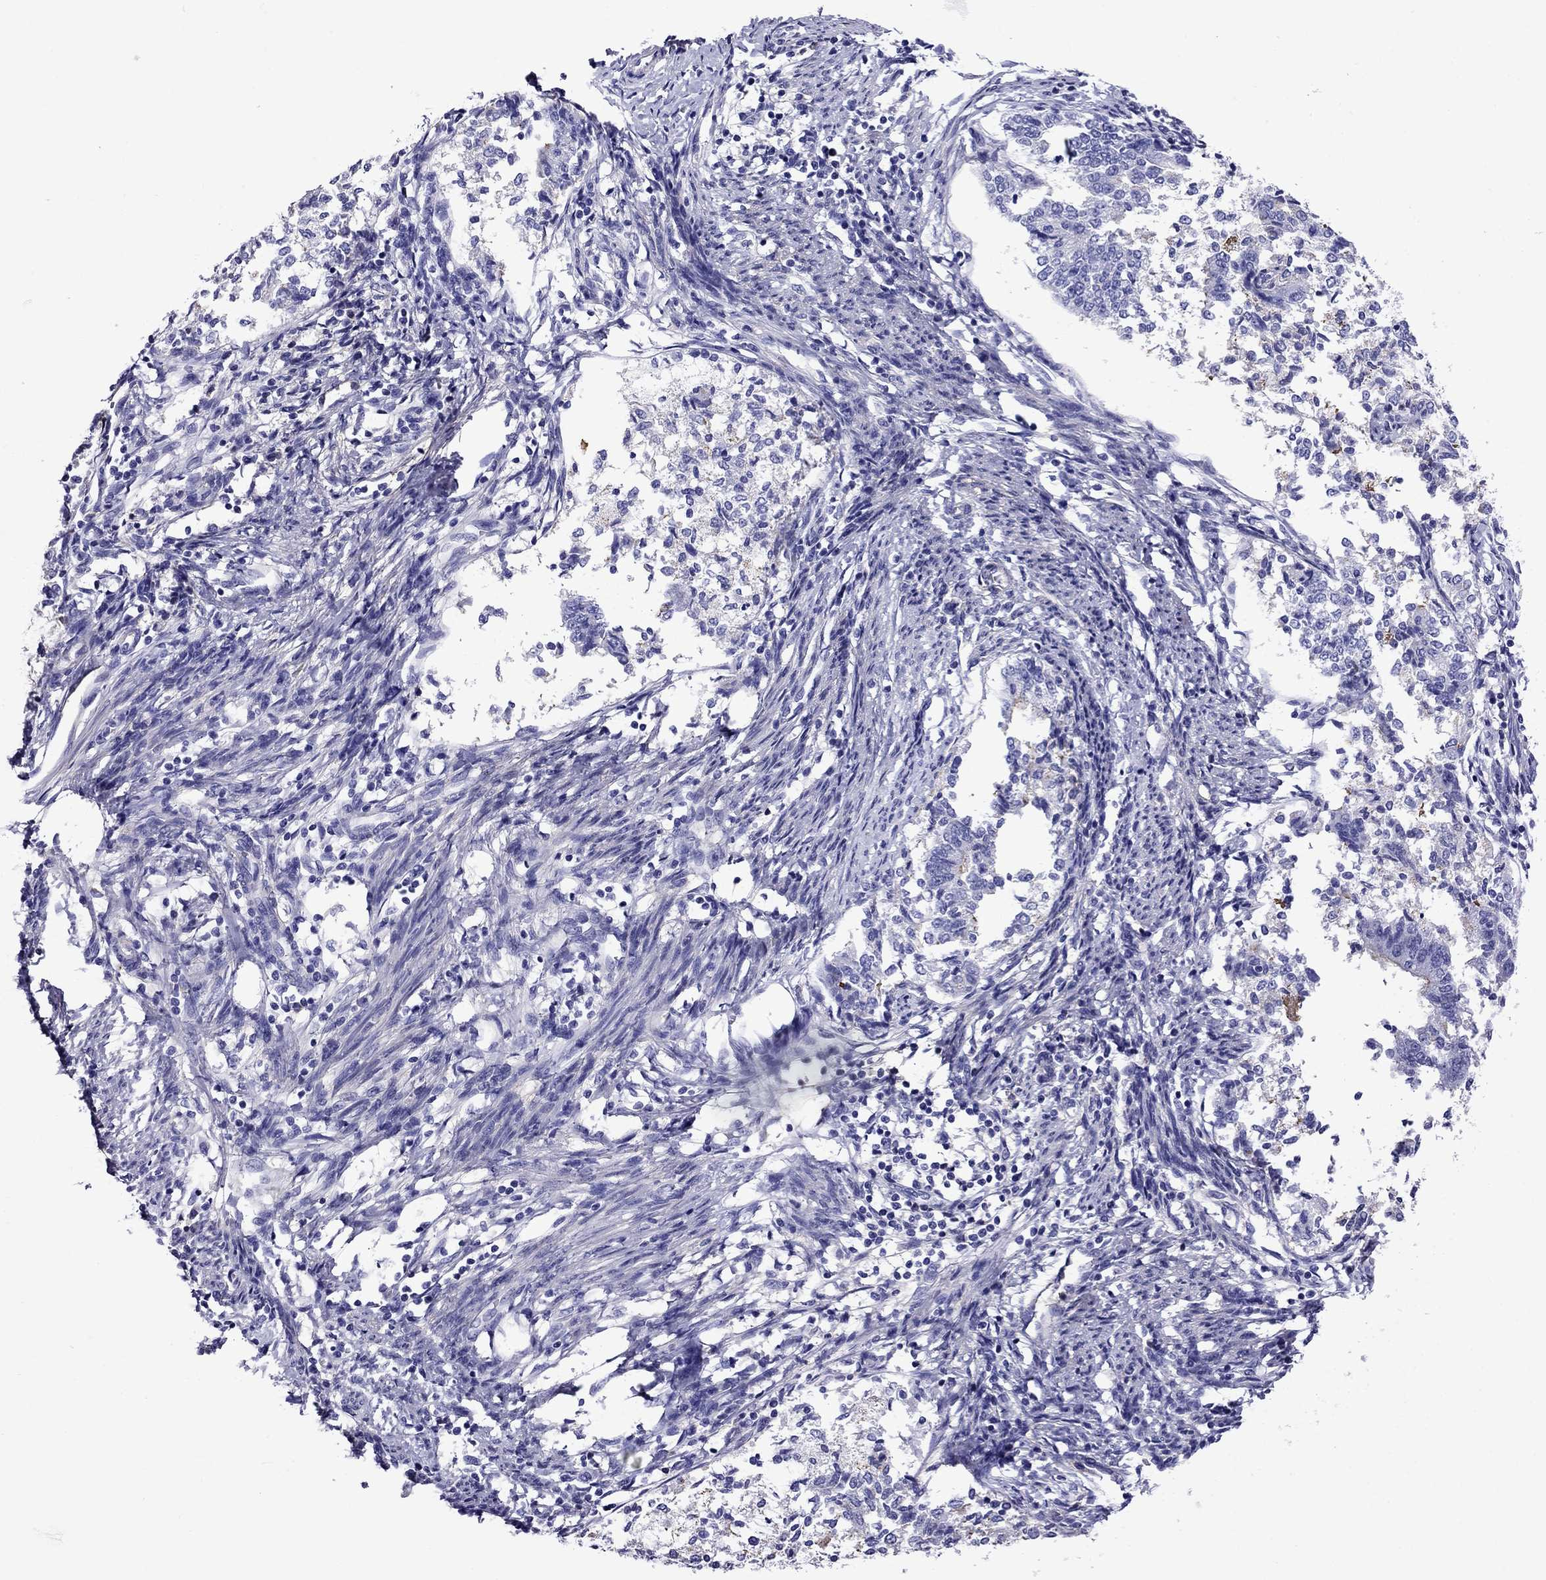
{"staining": {"intensity": "negative", "quantity": "none", "location": "none"}, "tissue": "endometrial cancer", "cell_type": "Tumor cells", "image_type": "cancer", "snomed": [{"axis": "morphology", "description": "Adenocarcinoma, NOS"}, {"axis": "topography", "description": "Endometrium"}], "caption": "This is an immunohistochemistry histopathology image of human endometrial adenocarcinoma. There is no expression in tumor cells.", "gene": "SCG2", "patient": {"sex": "female", "age": 65}}